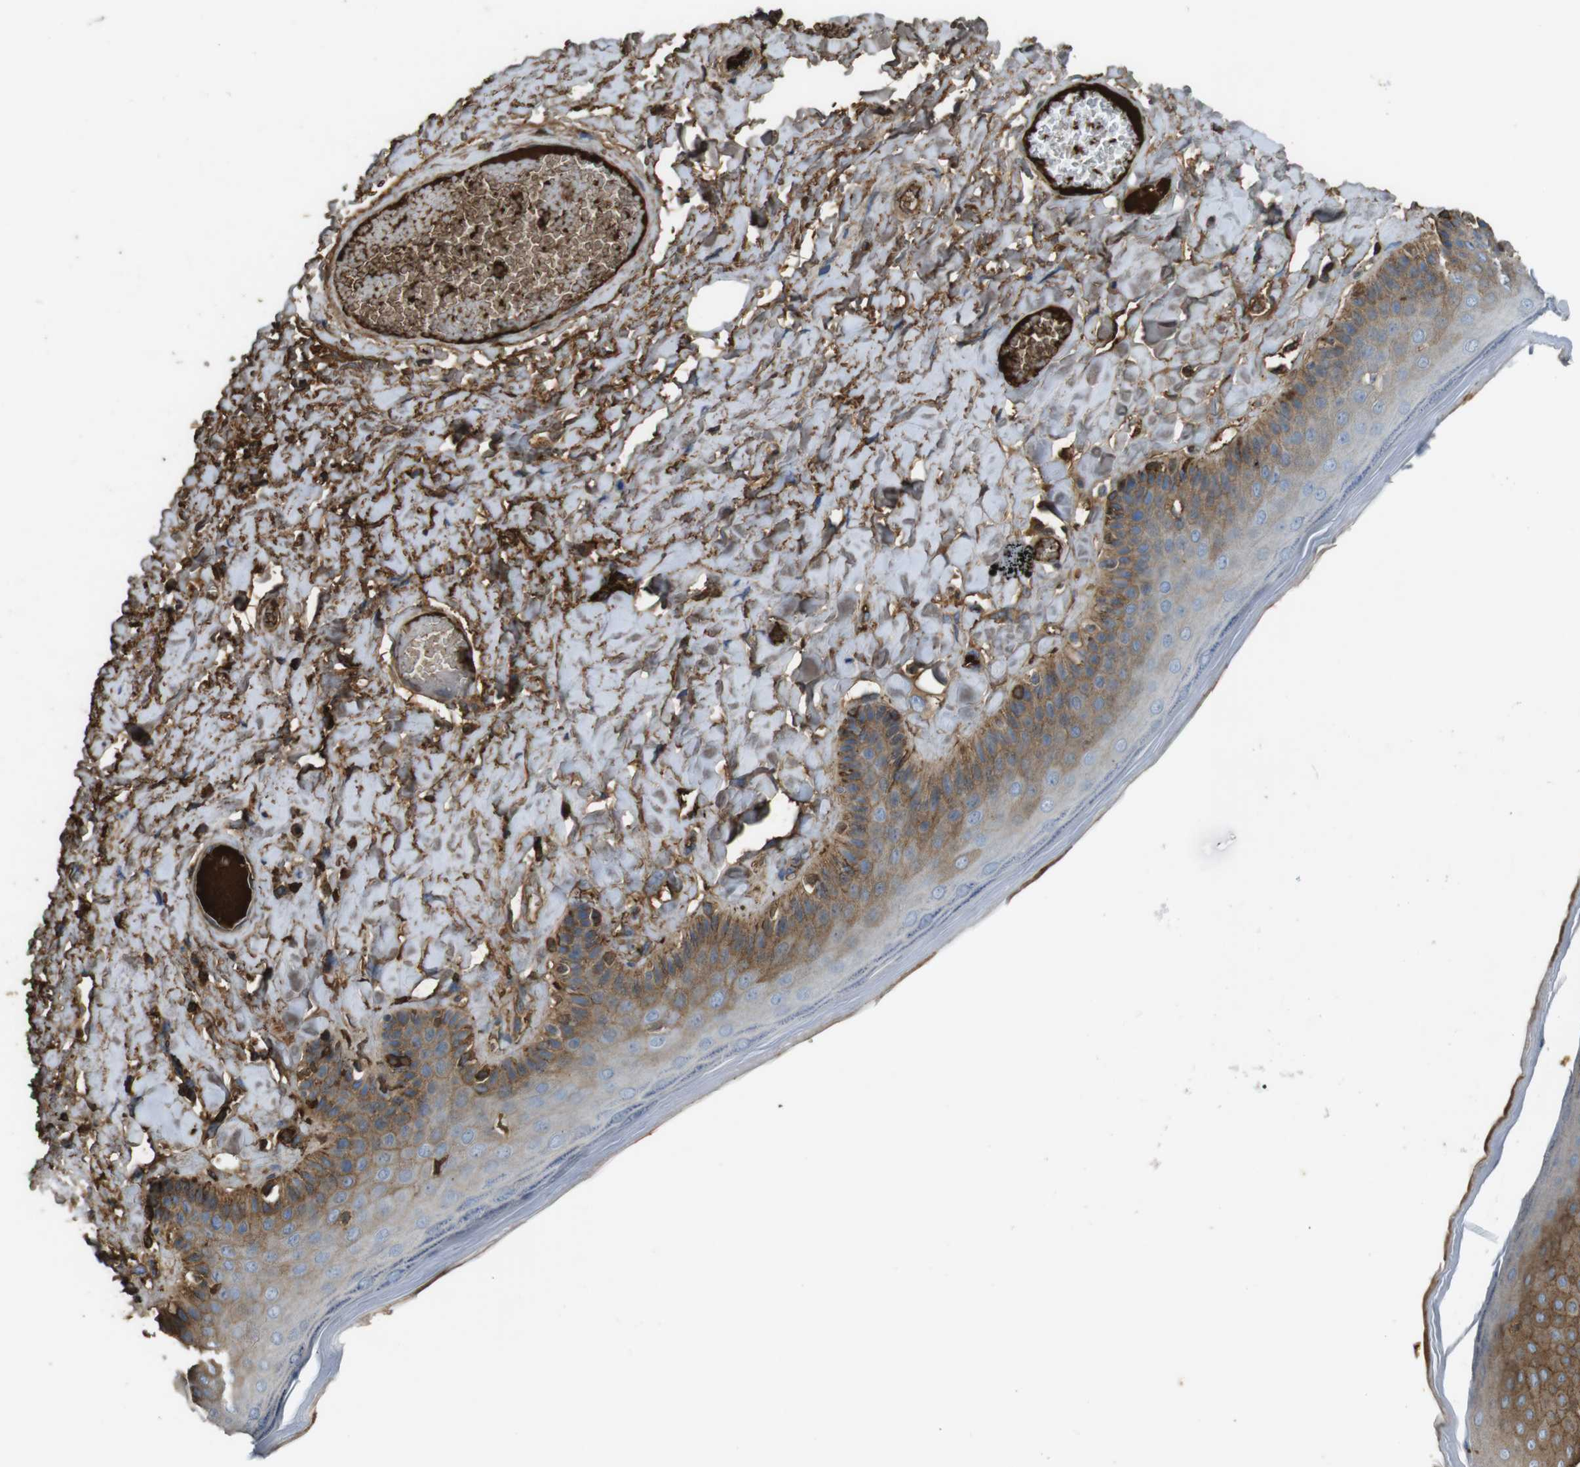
{"staining": {"intensity": "moderate", "quantity": ">75%", "location": "cytoplasmic/membranous"}, "tissue": "skin", "cell_type": "Epidermal cells", "image_type": "normal", "snomed": [{"axis": "morphology", "description": "Normal tissue, NOS"}, {"axis": "topography", "description": "Anal"}], "caption": "Moderate cytoplasmic/membranous protein expression is appreciated in about >75% of epidermal cells in skin. (brown staining indicates protein expression, while blue staining denotes nuclei).", "gene": "LTBP4", "patient": {"sex": "male", "age": 69}}